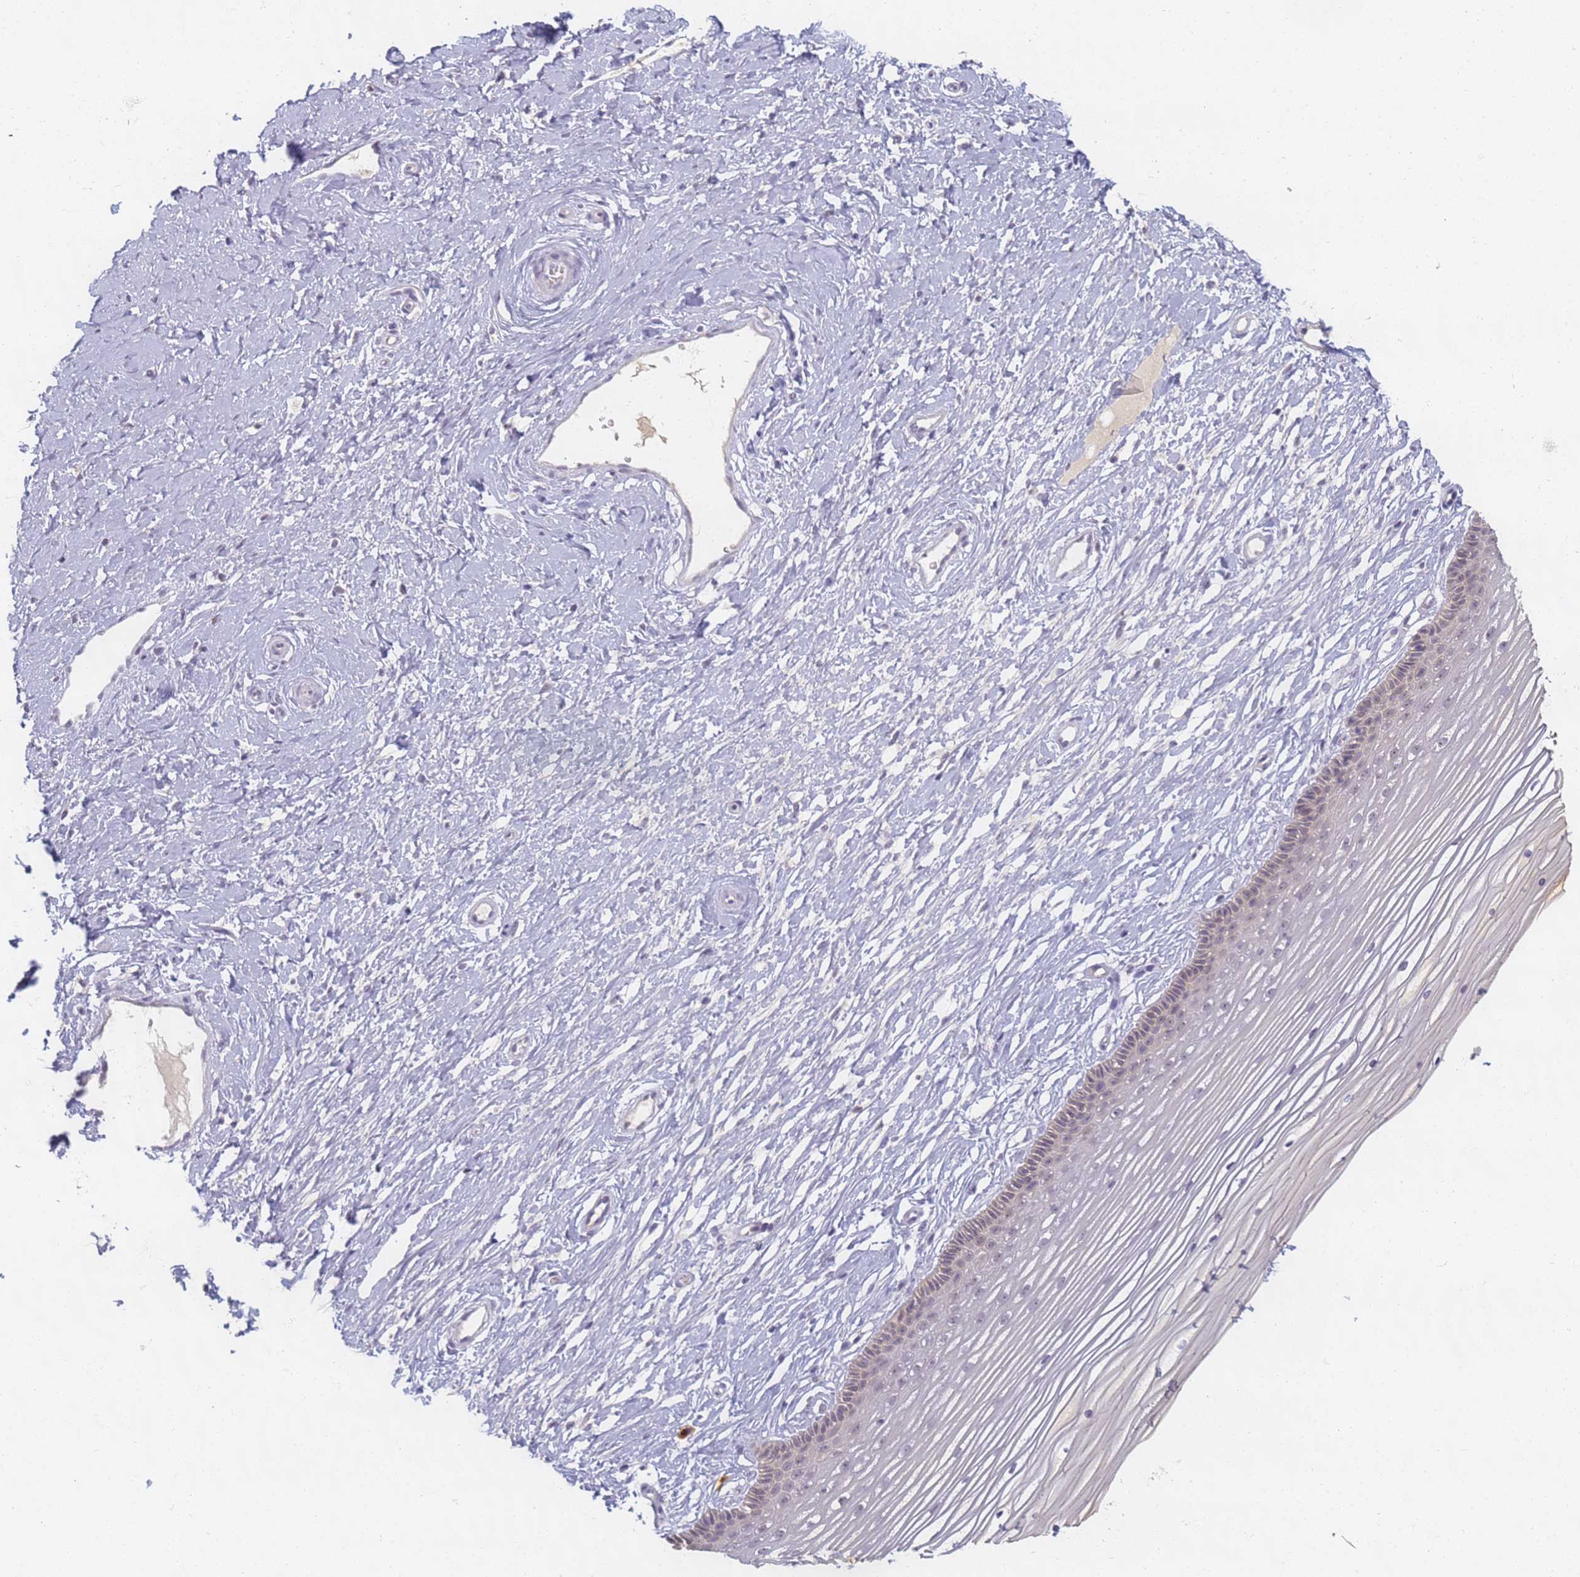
{"staining": {"intensity": "weak", "quantity": "<25%", "location": "cytoplasmic/membranous,nuclear"}, "tissue": "vagina", "cell_type": "Squamous epithelial cells", "image_type": "normal", "snomed": [{"axis": "morphology", "description": "Normal tissue, NOS"}, {"axis": "topography", "description": "Vagina"}, {"axis": "topography", "description": "Cervix"}], "caption": "IHC histopathology image of unremarkable vagina: vagina stained with DAB (3,3'-diaminobenzidine) reveals no significant protein positivity in squamous epithelial cells.", "gene": "SLC38A9", "patient": {"sex": "female", "age": 40}}